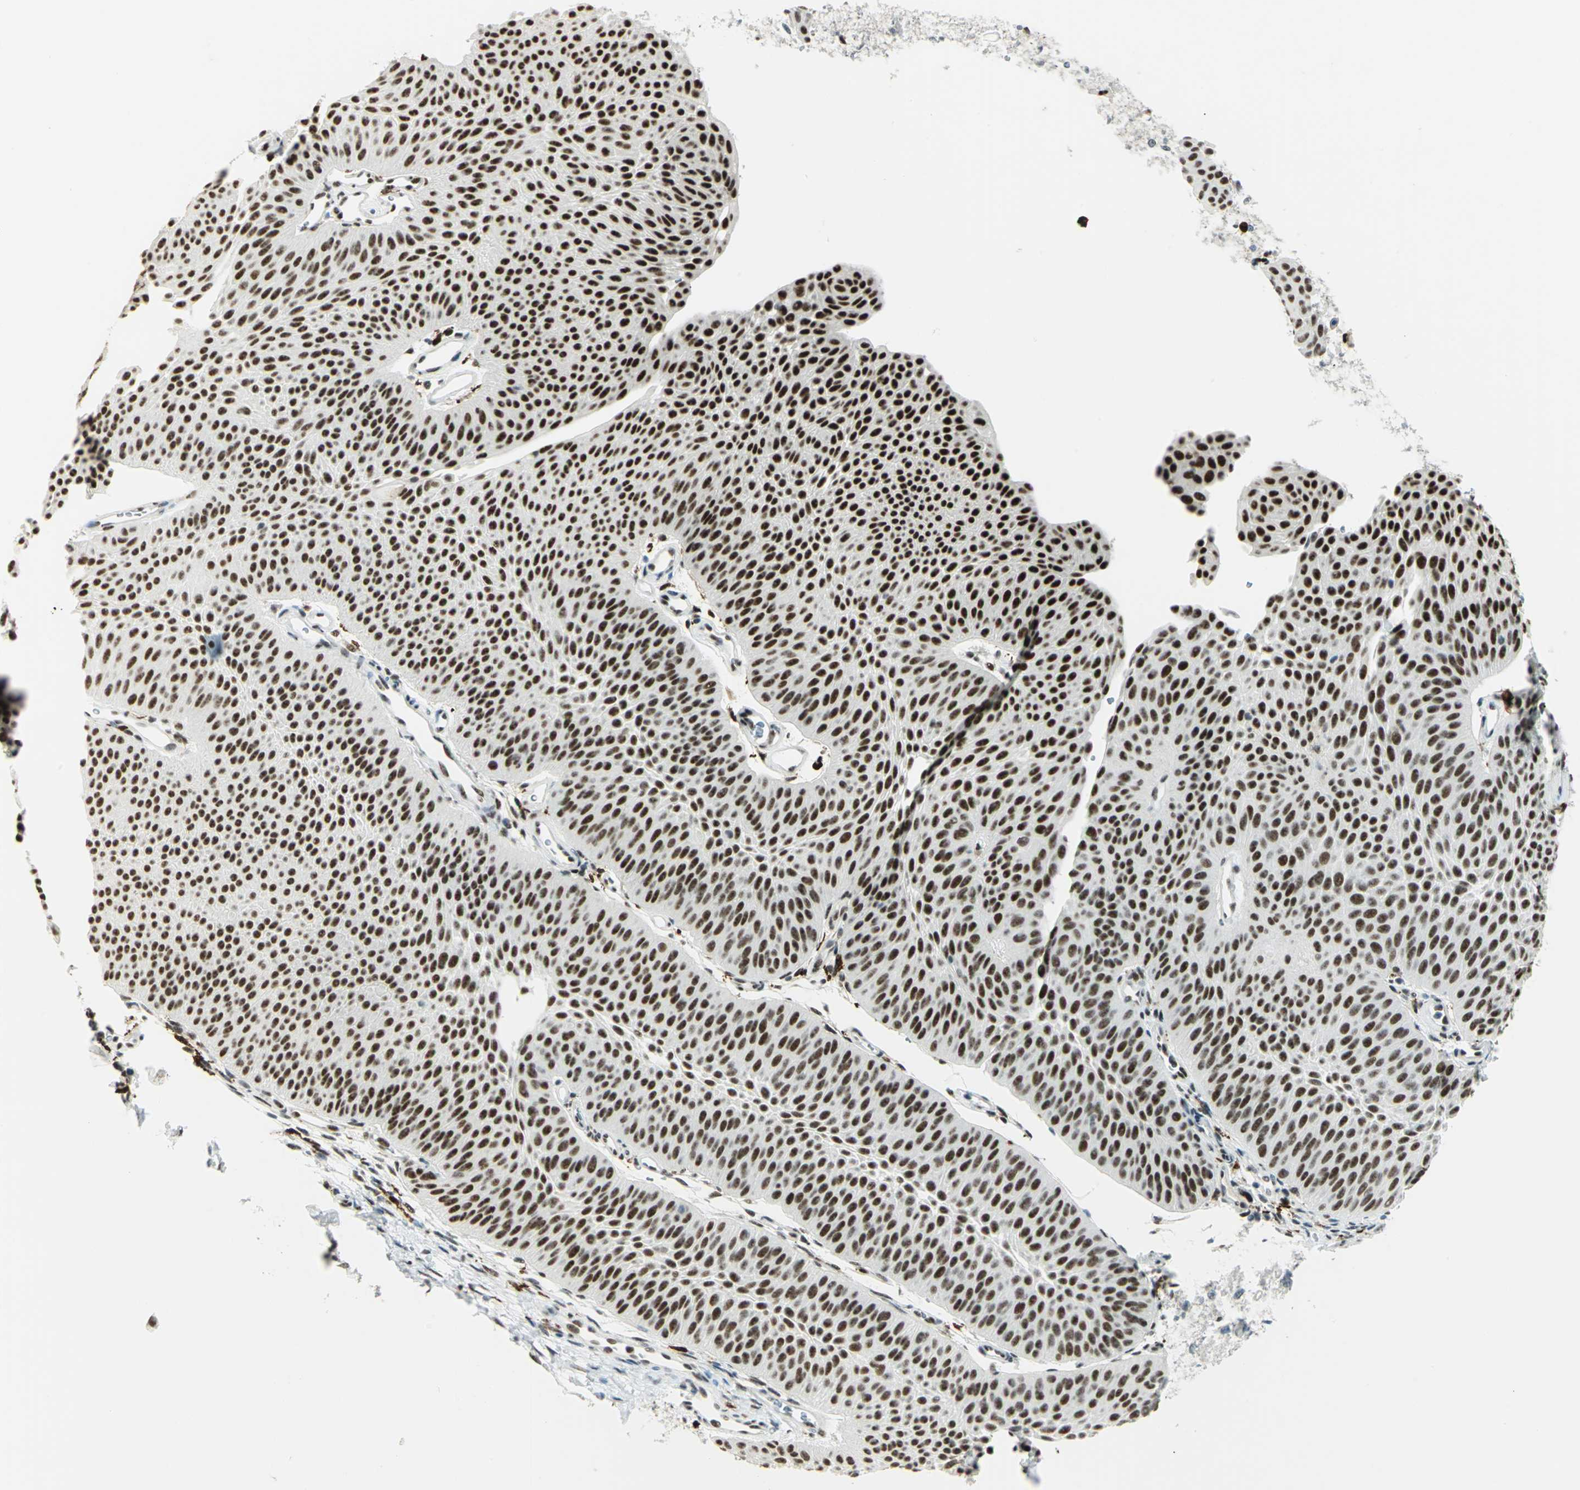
{"staining": {"intensity": "strong", "quantity": ">75%", "location": "nuclear"}, "tissue": "urothelial cancer", "cell_type": "Tumor cells", "image_type": "cancer", "snomed": [{"axis": "morphology", "description": "Urothelial carcinoma, Low grade"}, {"axis": "topography", "description": "Urinary bladder"}], "caption": "This image displays urothelial cancer stained with immunohistochemistry to label a protein in brown. The nuclear of tumor cells show strong positivity for the protein. Nuclei are counter-stained blue.", "gene": "MTMR10", "patient": {"sex": "female", "age": 60}}